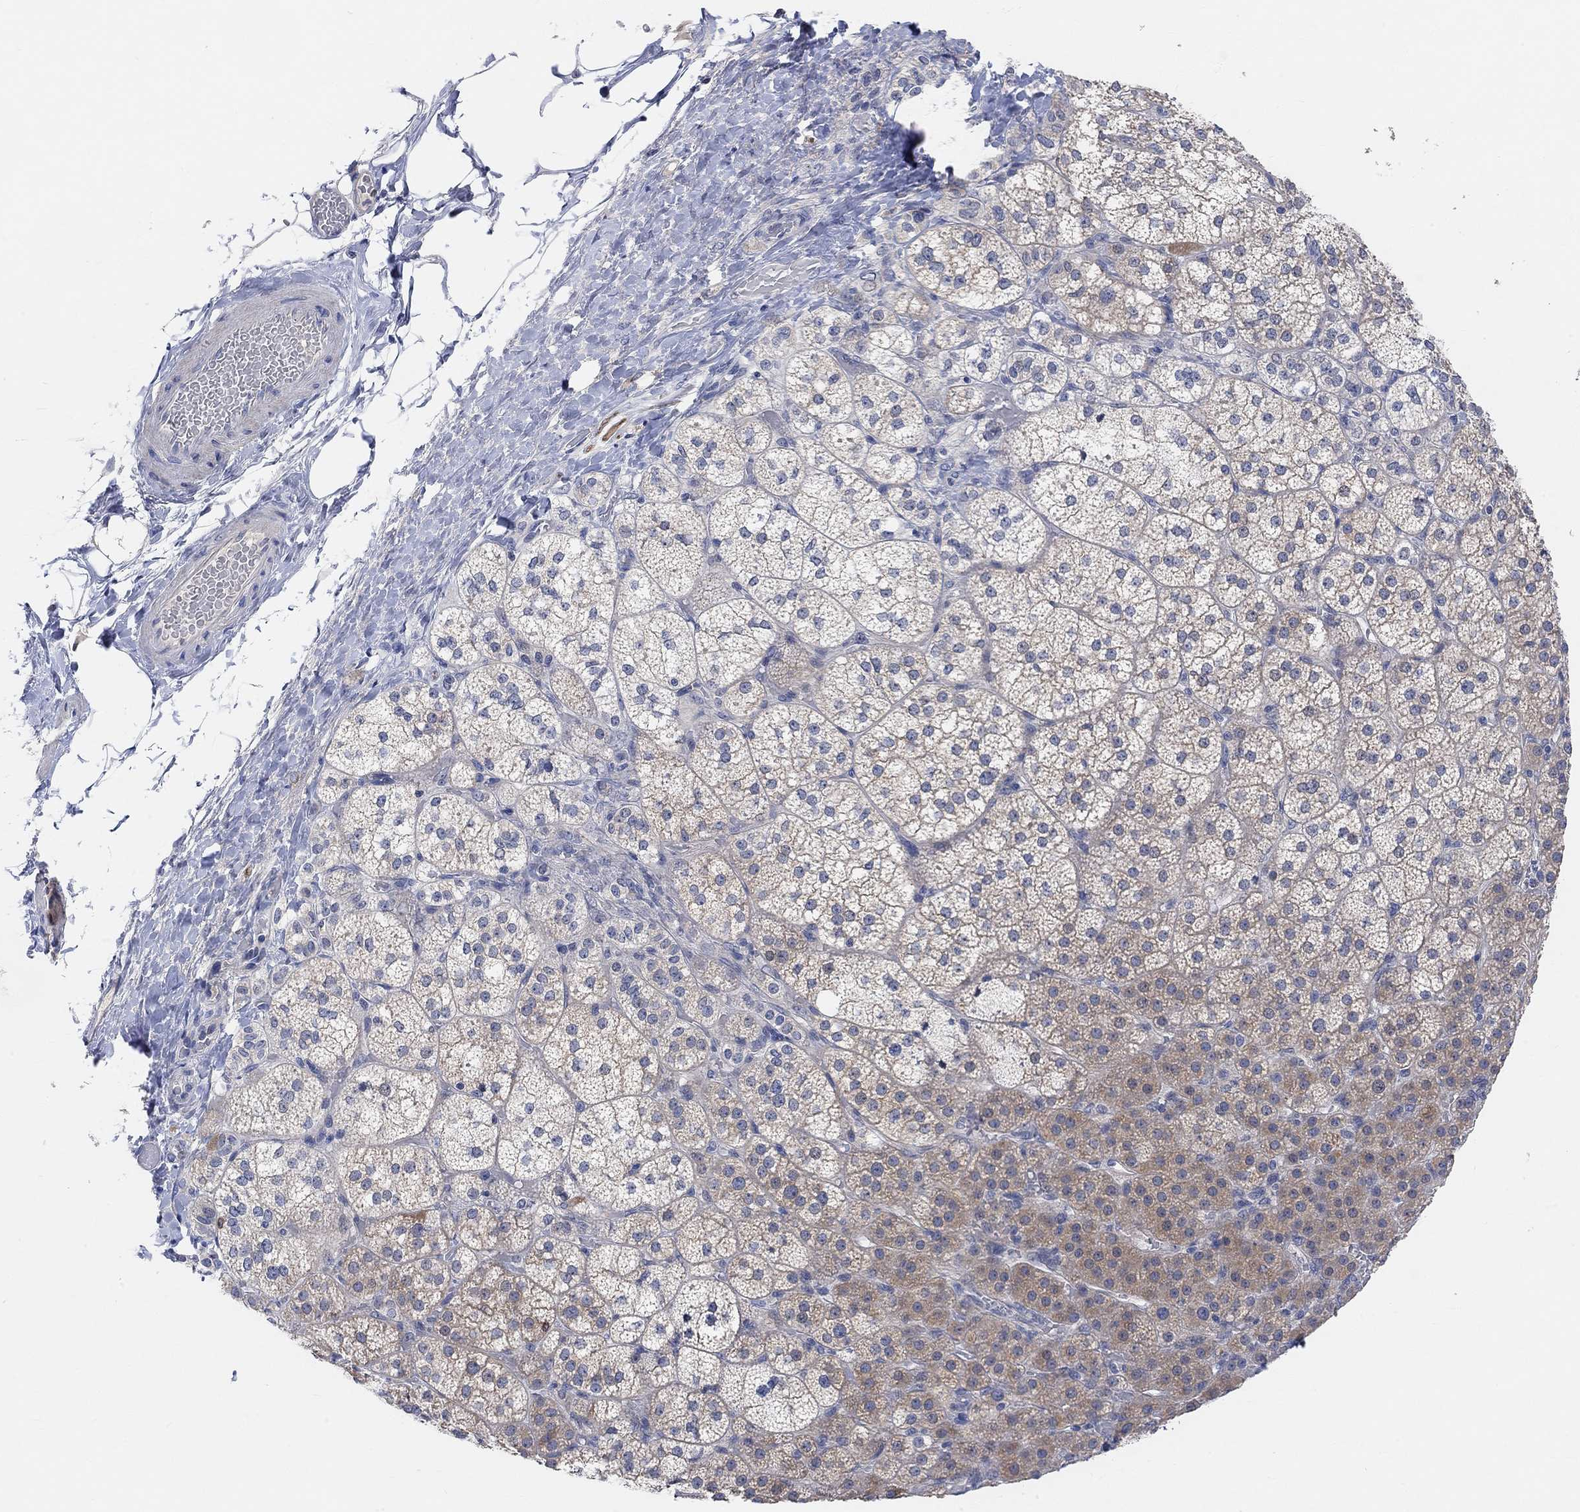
{"staining": {"intensity": "moderate", "quantity": "<25%", "location": "cytoplasmic/membranous"}, "tissue": "adrenal gland", "cell_type": "Glandular cells", "image_type": "normal", "snomed": [{"axis": "morphology", "description": "Normal tissue, NOS"}, {"axis": "topography", "description": "Adrenal gland"}], "caption": "Benign adrenal gland demonstrates moderate cytoplasmic/membranous expression in about <25% of glandular cells, visualized by immunohistochemistry. The protein is stained brown, and the nuclei are stained in blue (DAB IHC with brightfield microscopy, high magnification).", "gene": "HCRTR1", "patient": {"sex": "female", "age": 60}}